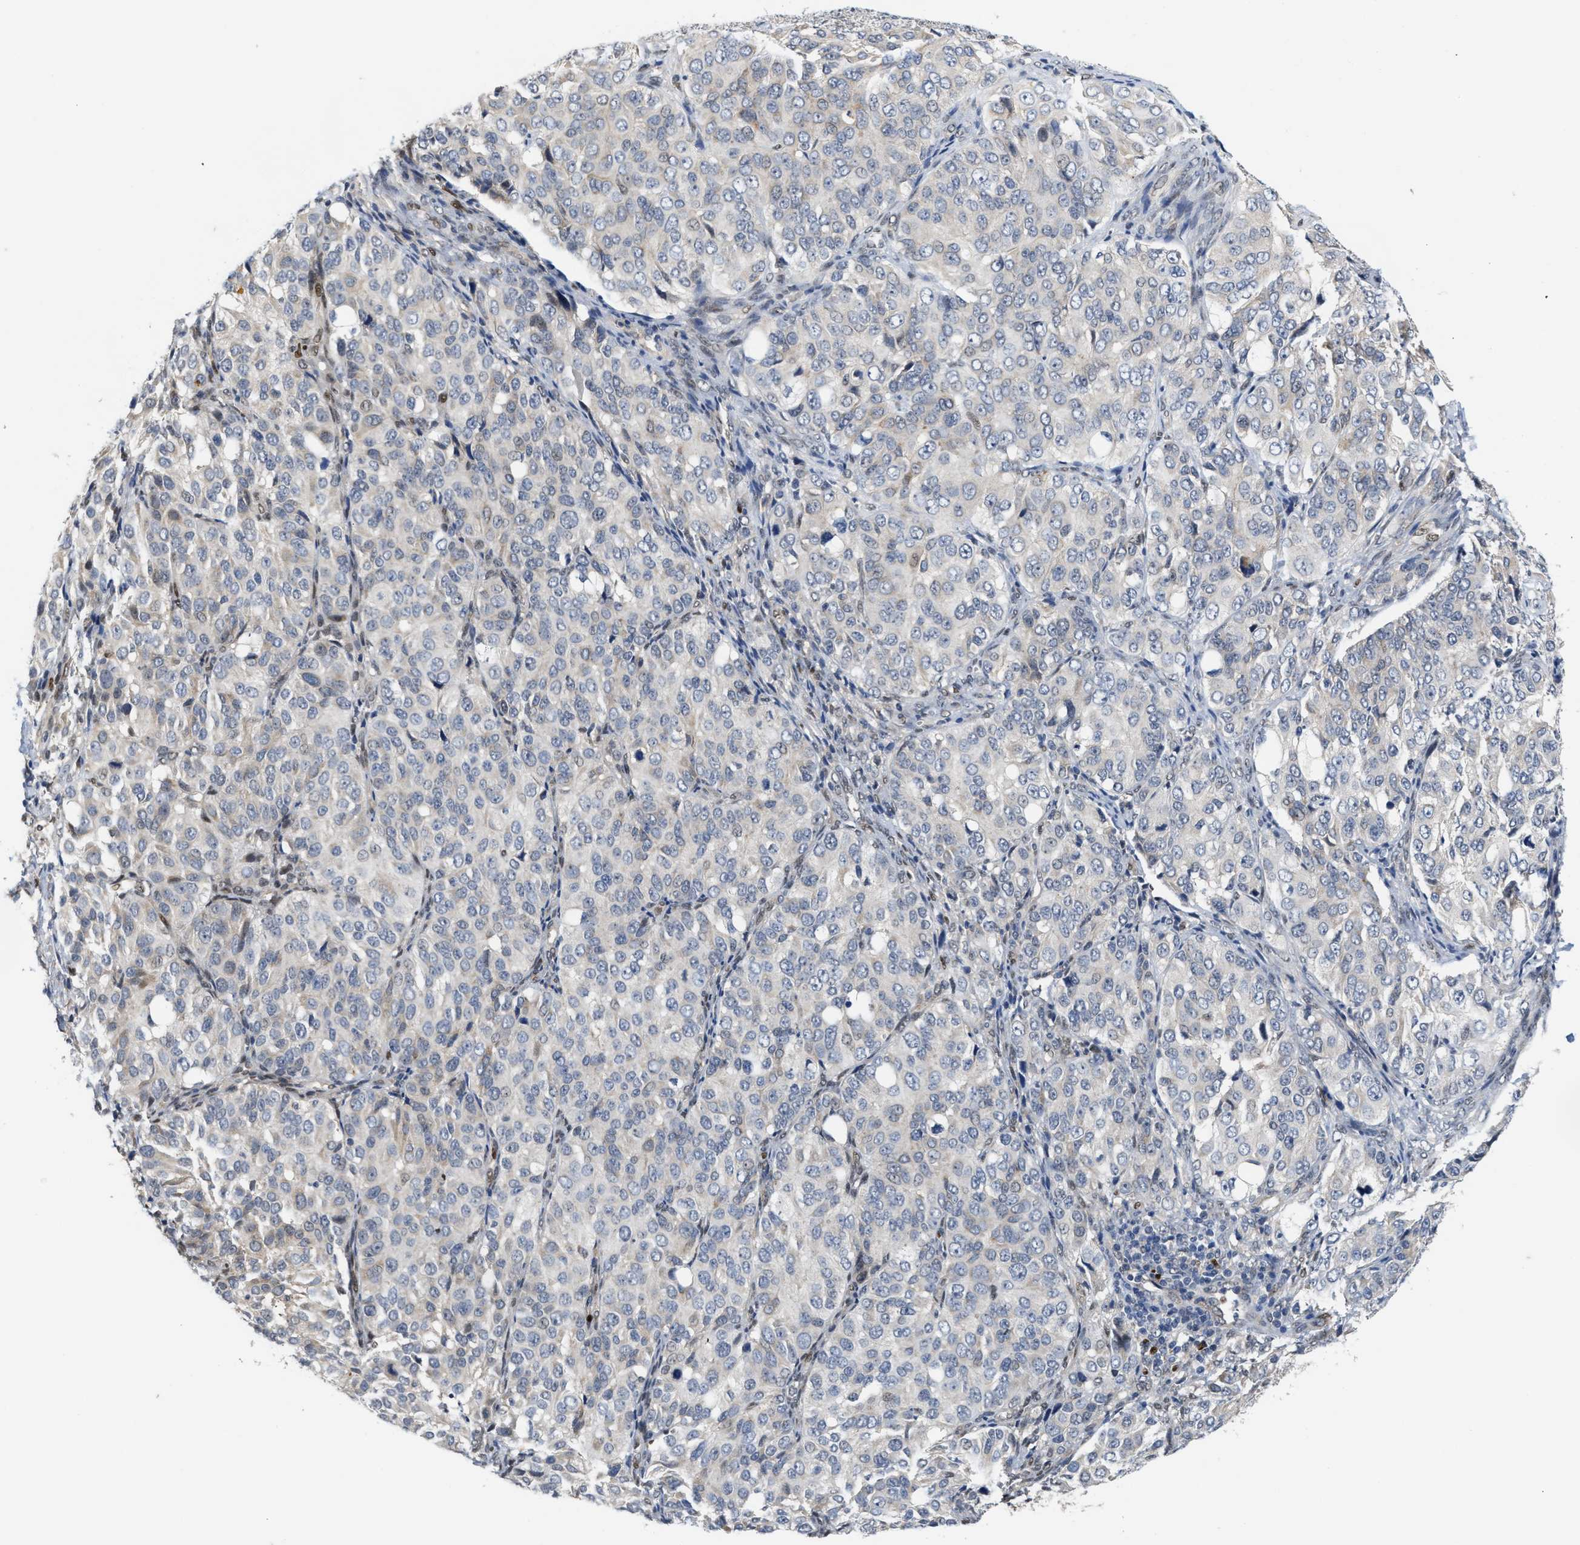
{"staining": {"intensity": "negative", "quantity": "none", "location": "none"}, "tissue": "ovarian cancer", "cell_type": "Tumor cells", "image_type": "cancer", "snomed": [{"axis": "morphology", "description": "Carcinoma, endometroid"}, {"axis": "topography", "description": "Ovary"}], "caption": "DAB immunohistochemical staining of human ovarian cancer (endometroid carcinoma) shows no significant staining in tumor cells.", "gene": "TCF4", "patient": {"sex": "female", "age": 51}}